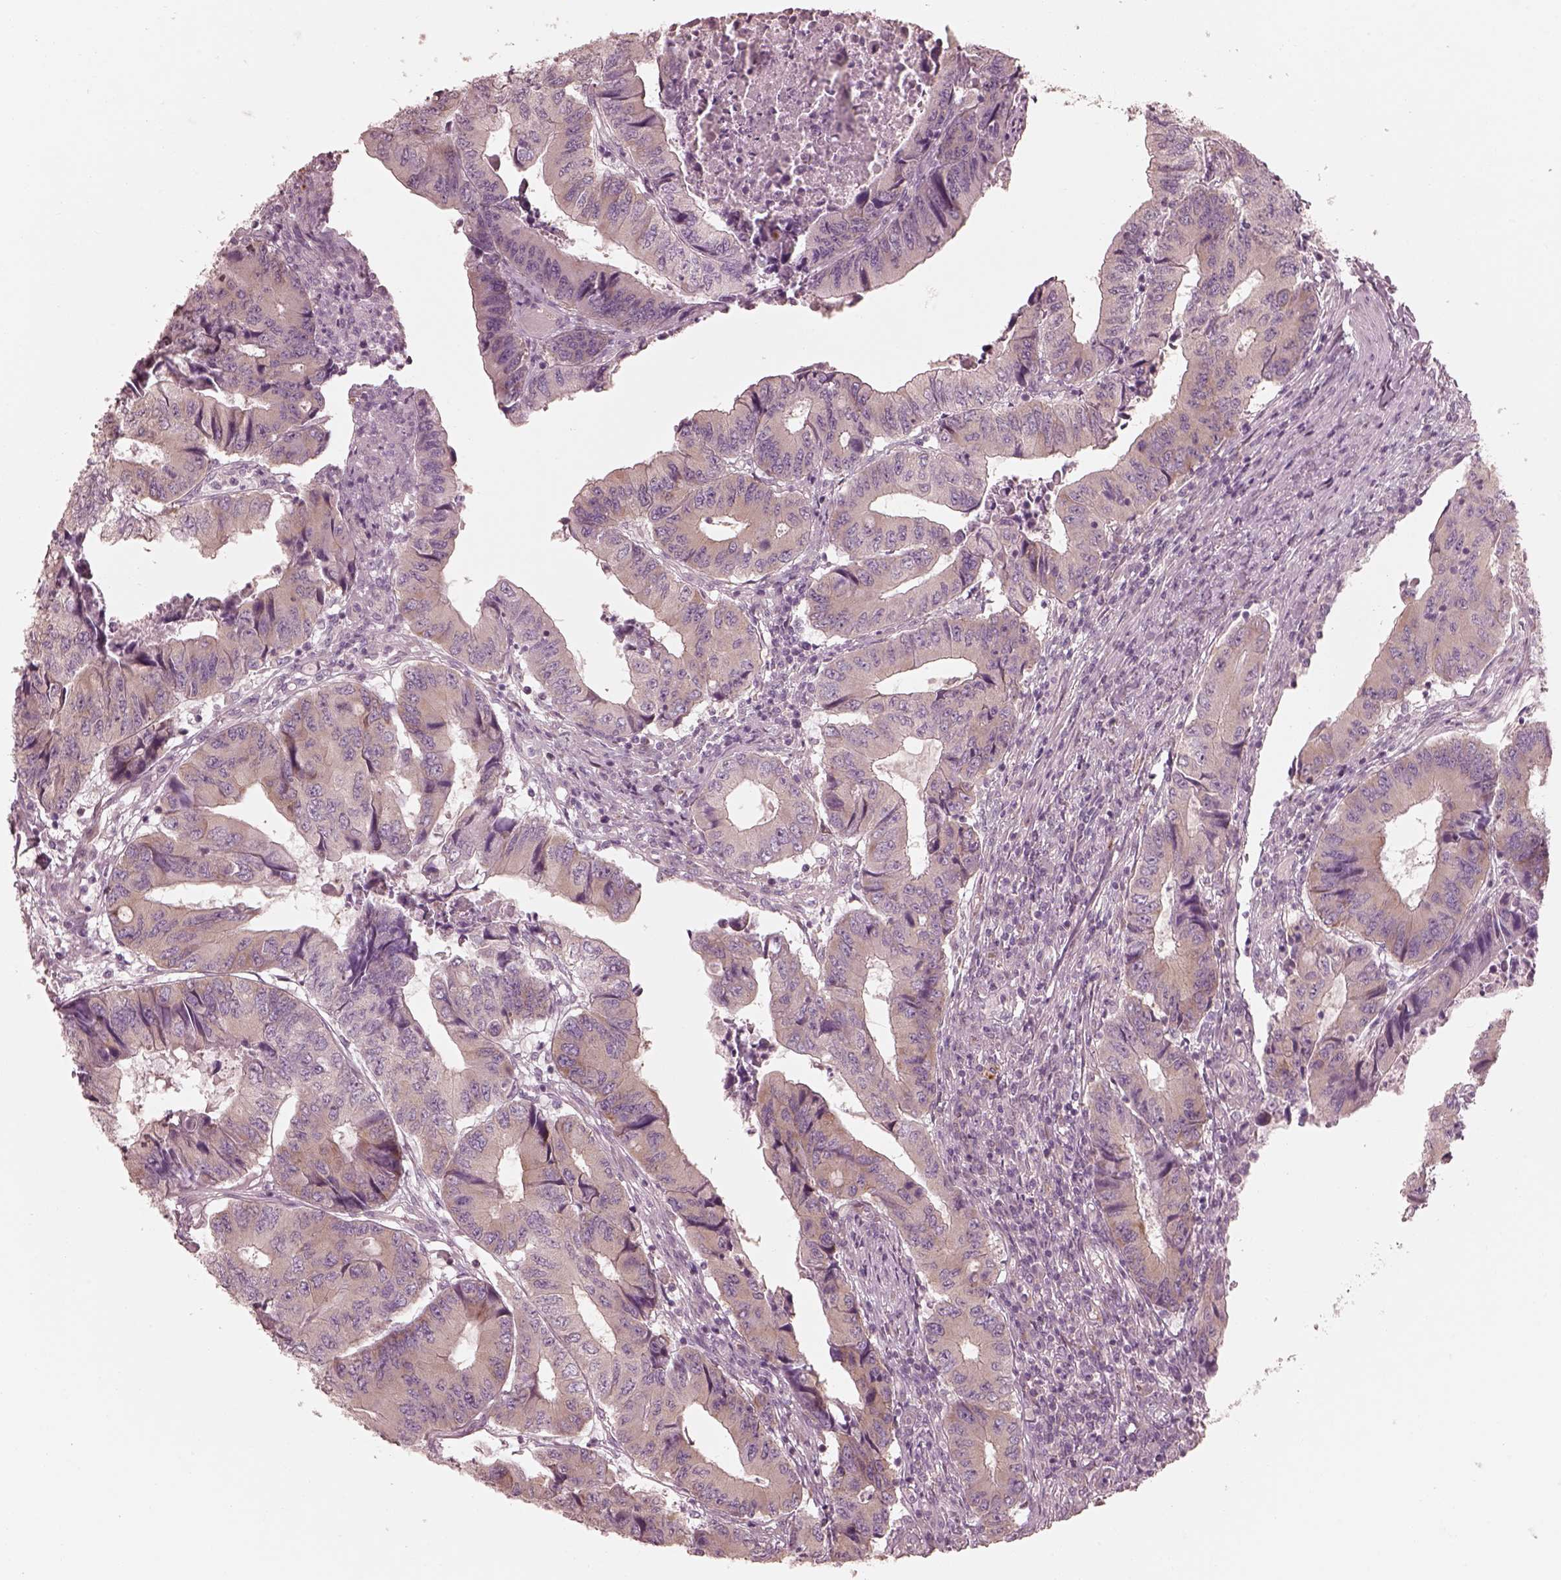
{"staining": {"intensity": "weak", "quantity": "<25%", "location": "cytoplasmic/membranous"}, "tissue": "colorectal cancer", "cell_type": "Tumor cells", "image_type": "cancer", "snomed": [{"axis": "morphology", "description": "Adenocarcinoma, NOS"}, {"axis": "topography", "description": "Colon"}], "caption": "This histopathology image is of adenocarcinoma (colorectal) stained with IHC to label a protein in brown with the nuclei are counter-stained blue. There is no expression in tumor cells.", "gene": "RAB3C", "patient": {"sex": "male", "age": 53}}